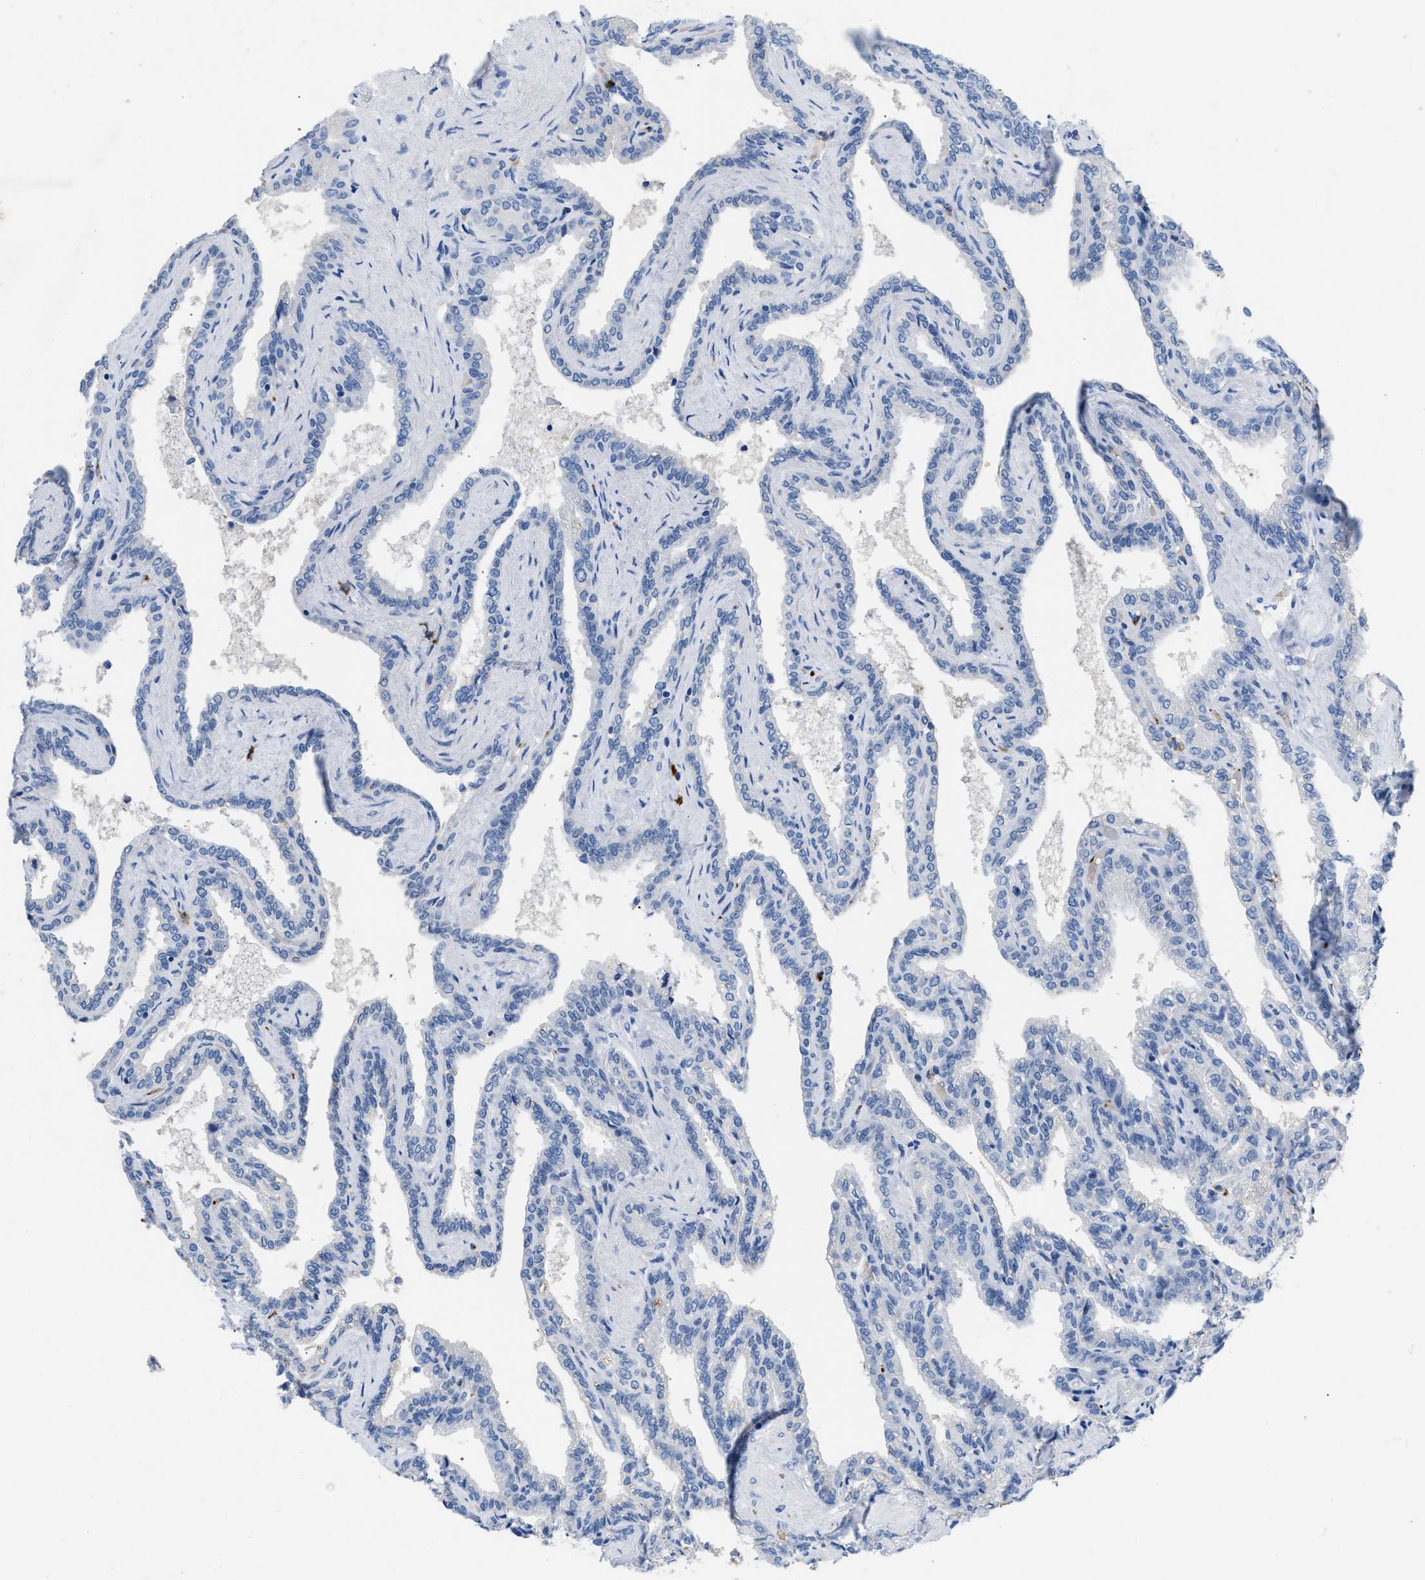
{"staining": {"intensity": "negative", "quantity": "none", "location": "none"}, "tissue": "seminal vesicle", "cell_type": "Glandular cells", "image_type": "normal", "snomed": [{"axis": "morphology", "description": "Normal tissue, NOS"}, {"axis": "topography", "description": "Seminal veicle"}], "caption": "DAB (3,3'-diaminobenzidine) immunohistochemical staining of benign seminal vesicle shows no significant staining in glandular cells. Nuclei are stained in blue.", "gene": "FGF18", "patient": {"sex": "male", "age": 46}}